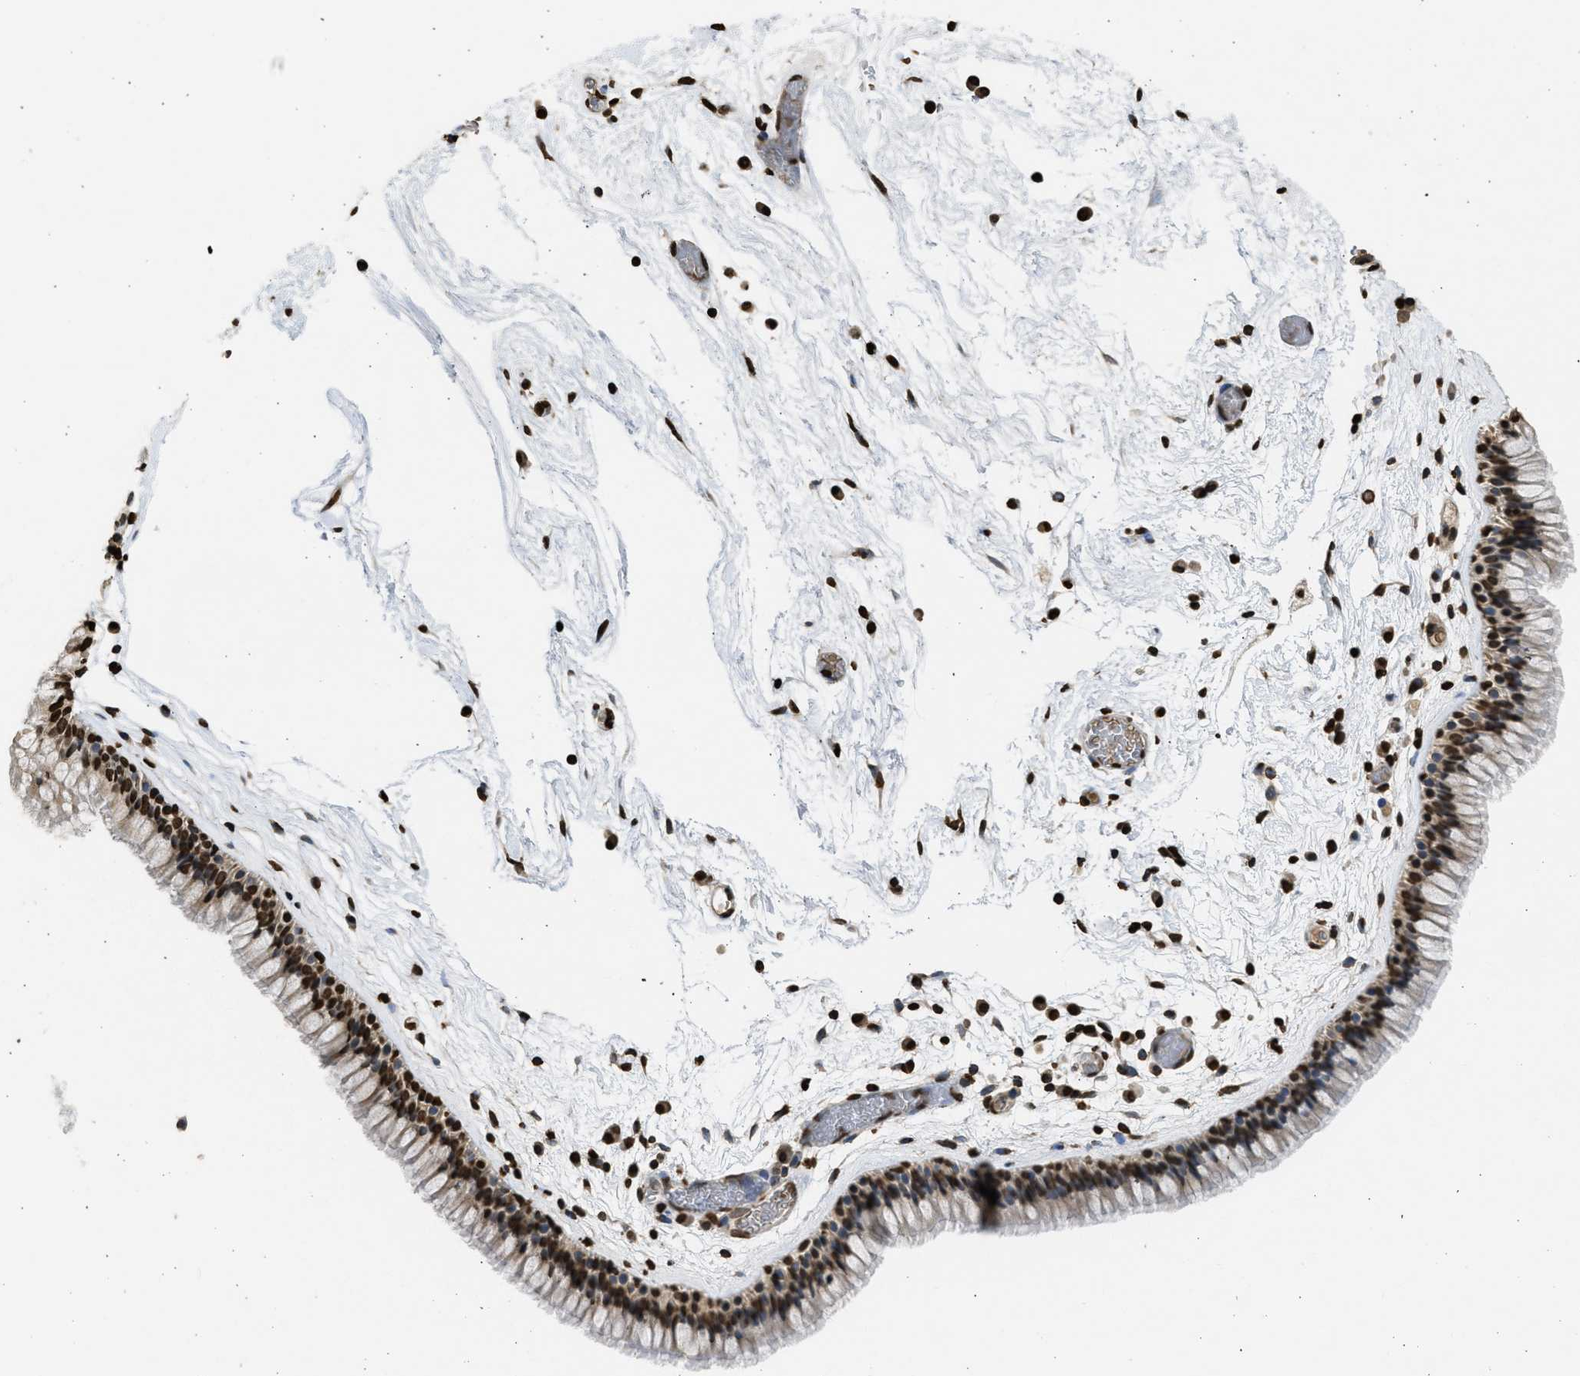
{"staining": {"intensity": "strong", "quantity": ">75%", "location": "nuclear"}, "tissue": "nasopharynx", "cell_type": "Respiratory epithelial cells", "image_type": "normal", "snomed": [{"axis": "morphology", "description": "Normal tissue, NOS"}, {"axis": "morphology", "description": "Inflammation, NOS"}, {"axis": "topography", "description": "Nasopharynx"}], "caption": "A micrograph of human nasopharynx stained for a protein displays strong nuclear brown staining in respiratory epithelial cells. (DAB (3,3'-diaminobenzidine) IHC, brown staining for protein, blue staining for nuclei).", "gene": "RRAGC", "patient": {"sex": "male", "age": 48}}